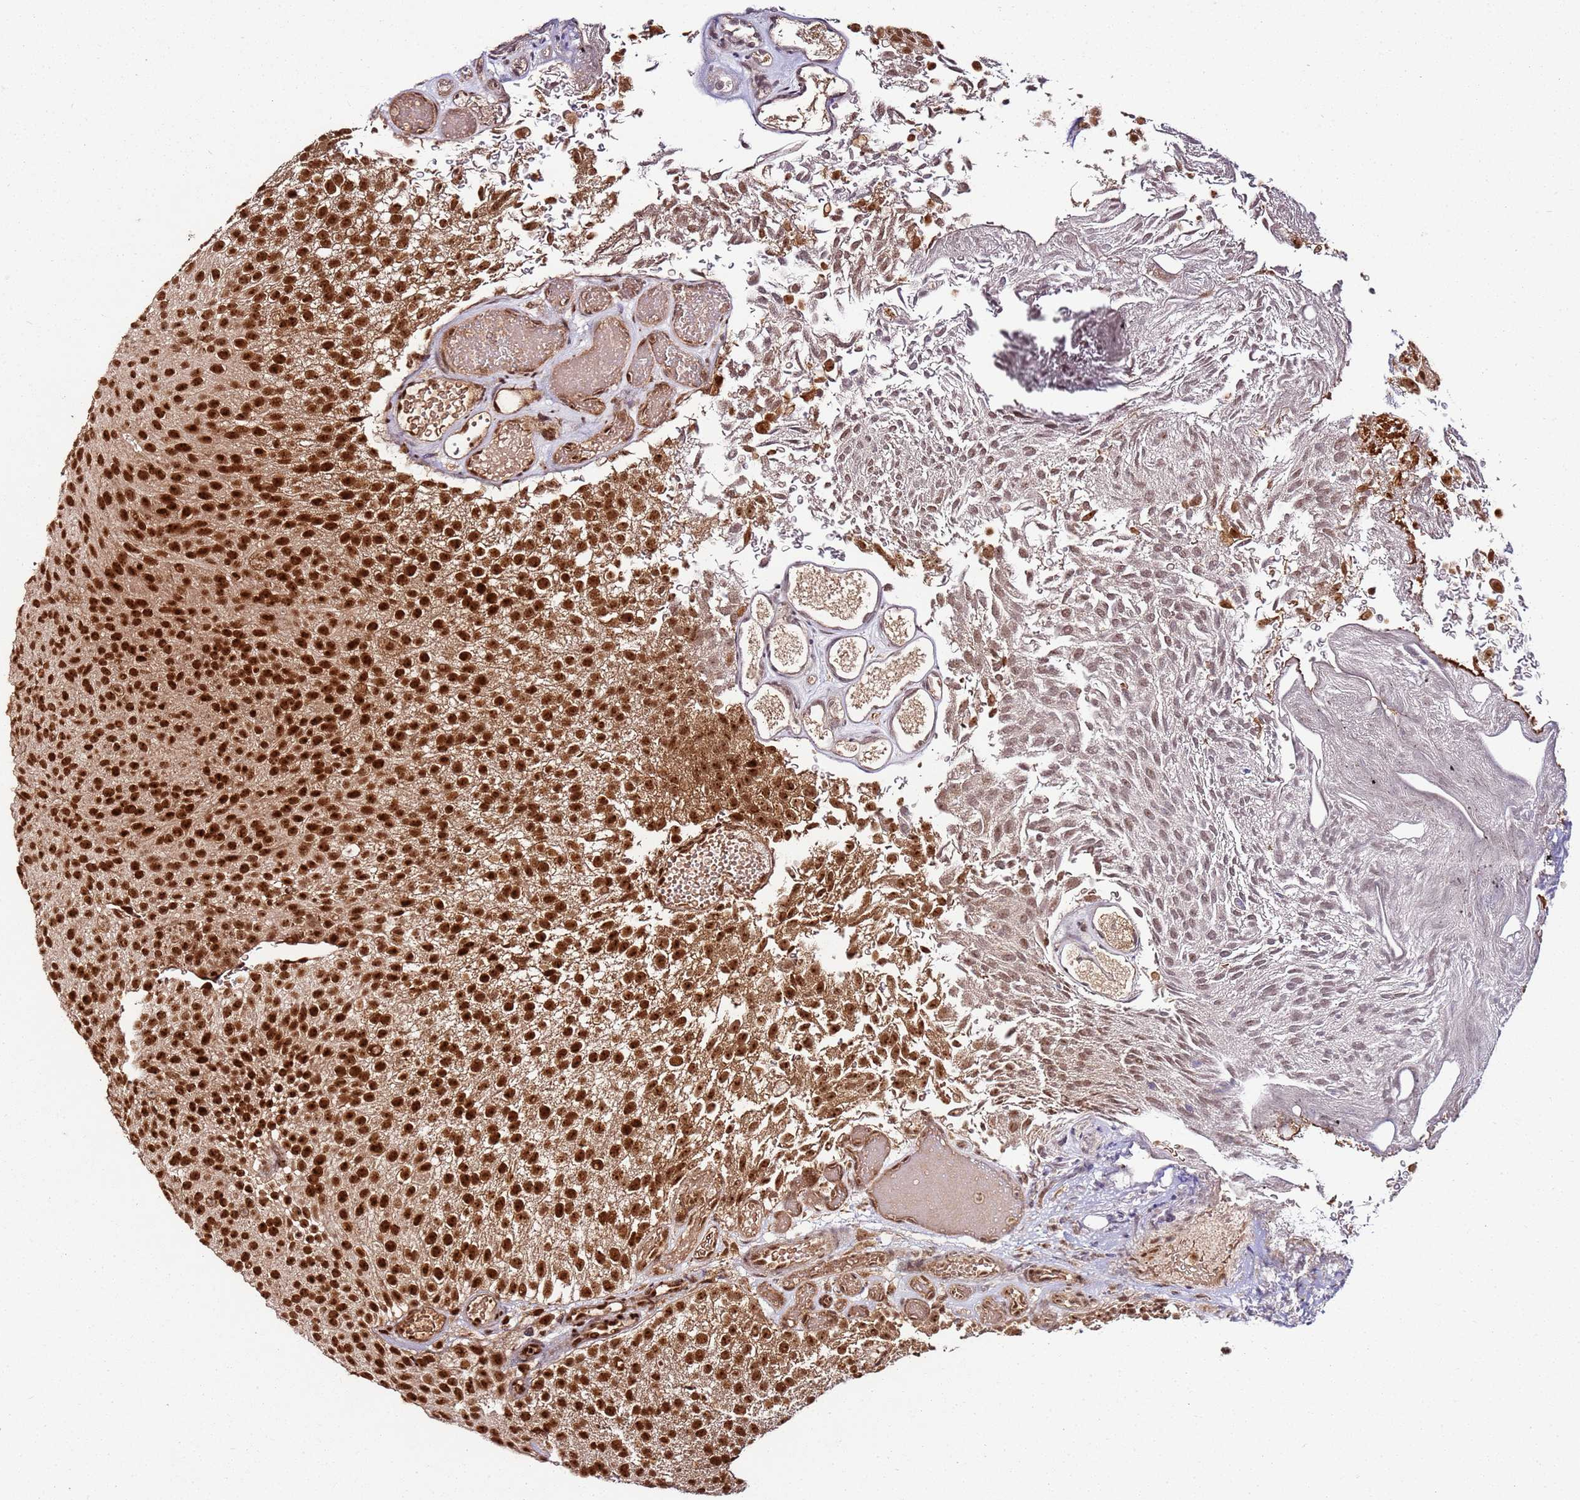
{"staining": {"intensity": "strong", "quantity": ">75%", "location": "nuclear"}, "tissue": "urothelial cancer", "cell_type": "Tumor cells", "image_type": "cancer", "snomed": [{"axis": "morphology", "description": "Urothelial carcinoma, Low grade"}, {"axis": "topography", "description": "Urinary bladder"}], "caption": "The immunohistochemical stain labels strong nuclear positivity in tumor cells of low-grade urothelial carcinoma tissue.", "gene": "XRN2", "patient": {"sex": "male", "age": 78}}